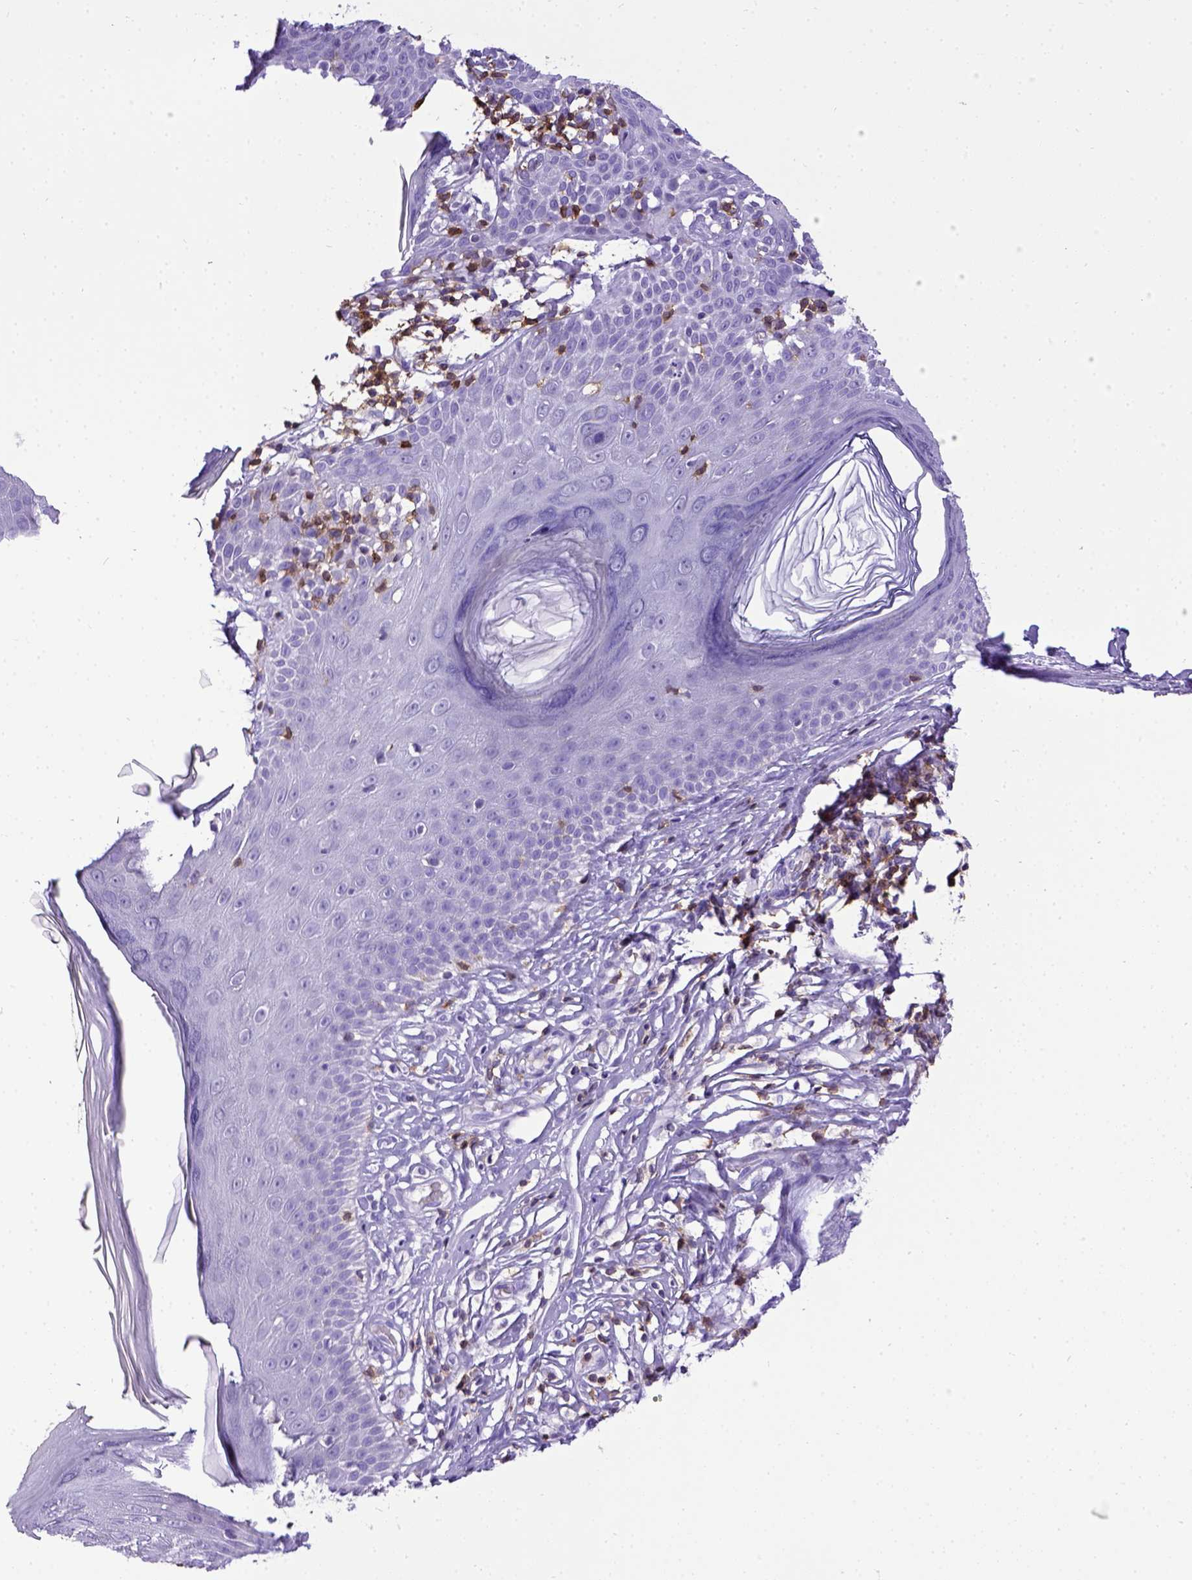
{"staining": {"intensity": "negative", "quantity": "none", "location": "none"}, "tissue": "skin cancer", "cell_type": "Tumor cells", "image_type": "cancer", "snomed": [{"axis": "morphology", "description": "Basal cell carcinoma"}, {"axis": "topography", "description": "Skin"}], "caption": "This is a micrograph of immunohistochemistry (IHC) staining of skin cancer, which shows no staining in tumor cells.", "gene": "CD3E", "patient": {"sex": "male", "age": 85}}